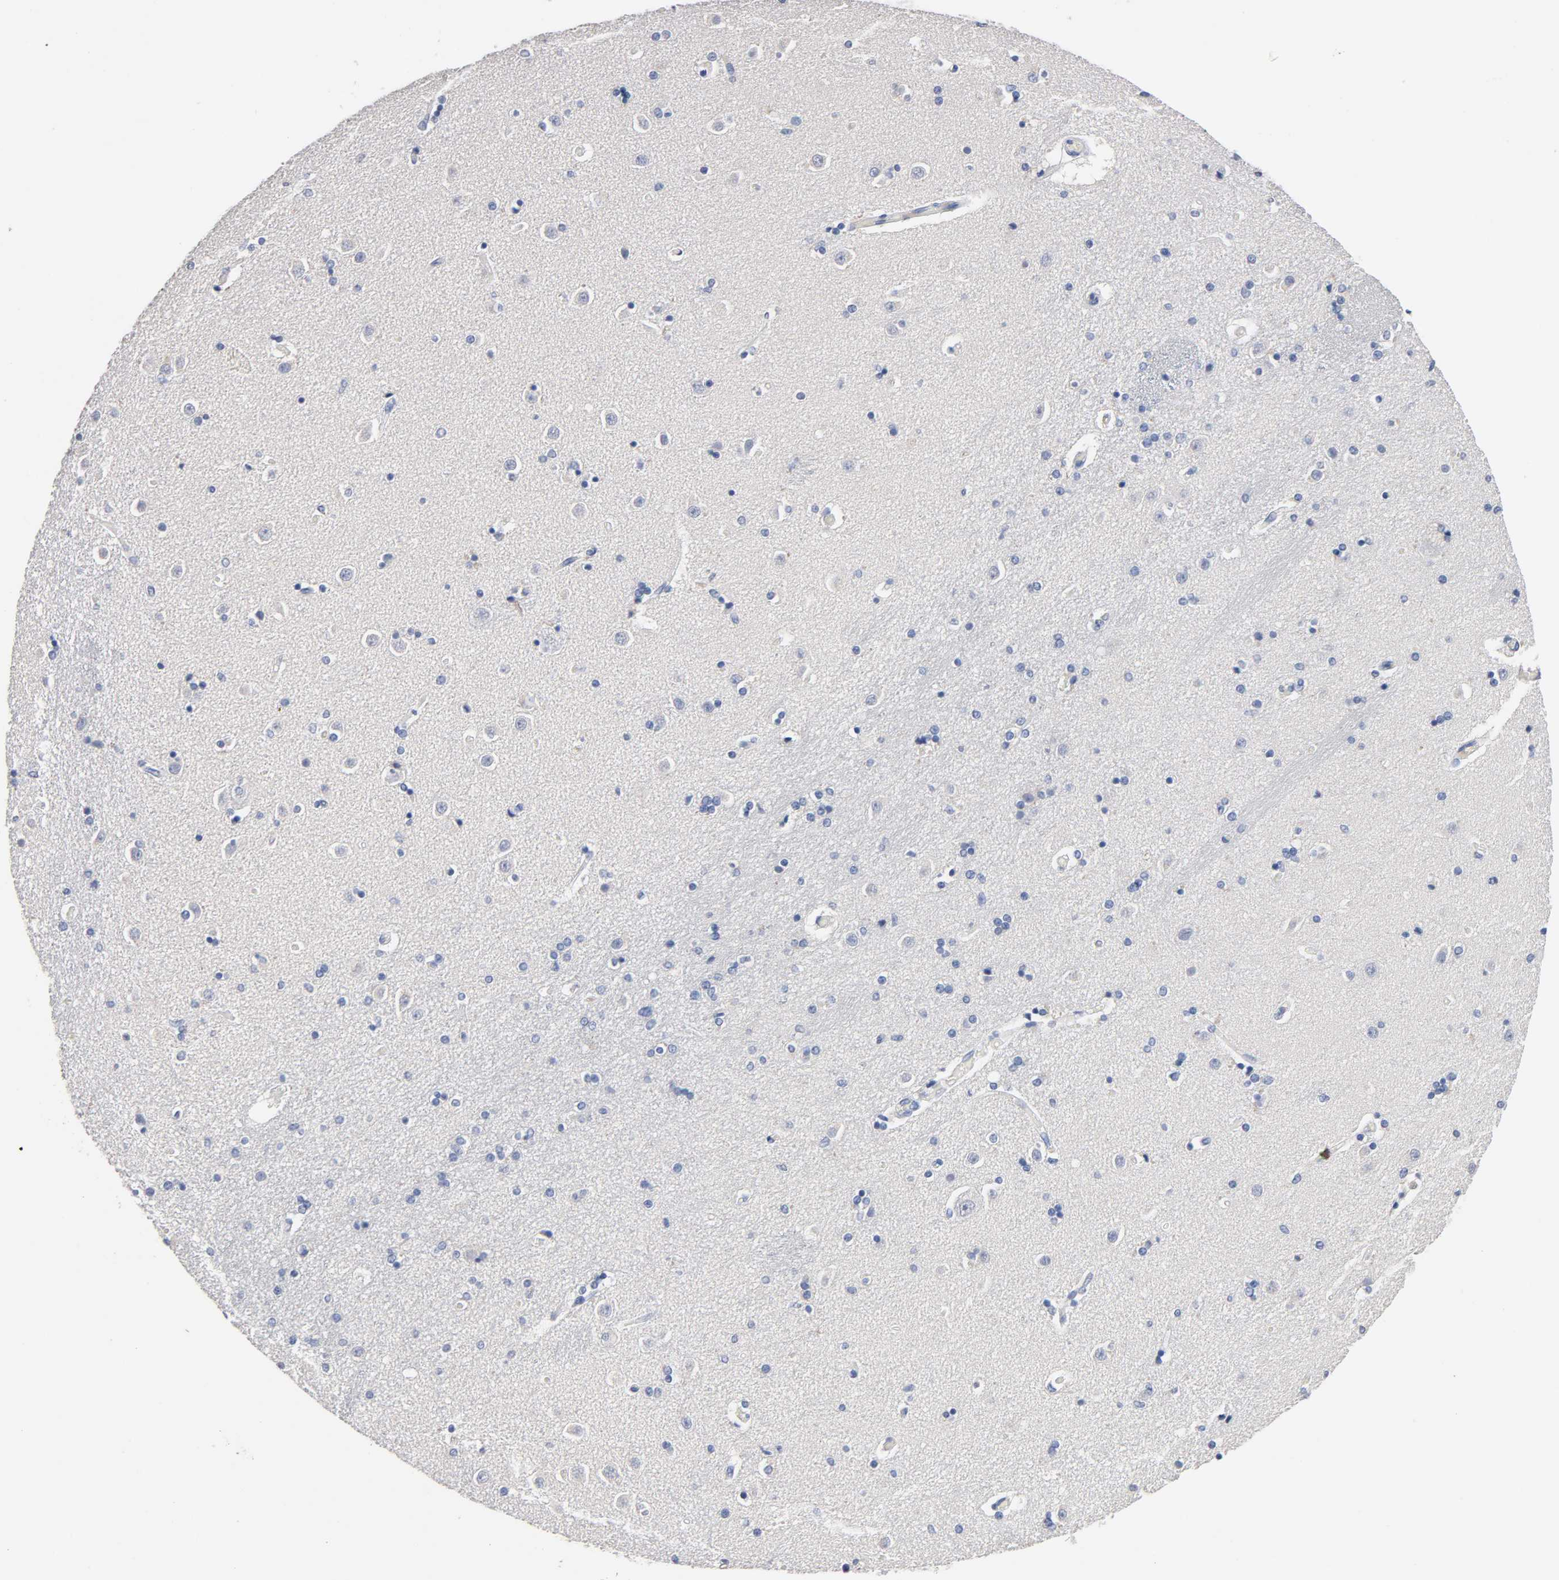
{"staining": {"intensity": "negative", "quantity": "none", "location": "none"}, "tissue": "caudate", "cell_type": "Glial cells", "image_type": "normal", "snomed": [{"axis": "morphology", "description": "Normal tissue, NOS"}, {"axis": "topography", "description": "Lateral ventricle wall"}], "caption": "Immunohistochemistry (IHC) histopathology image of normal caudate: human caudate stained with DAB (3,3'-diaminobenzidine) exhibits no significant protein expression in glial cells.", "gene": "ZCCHC13", "patient": {"sex": "female", "age": 54}}